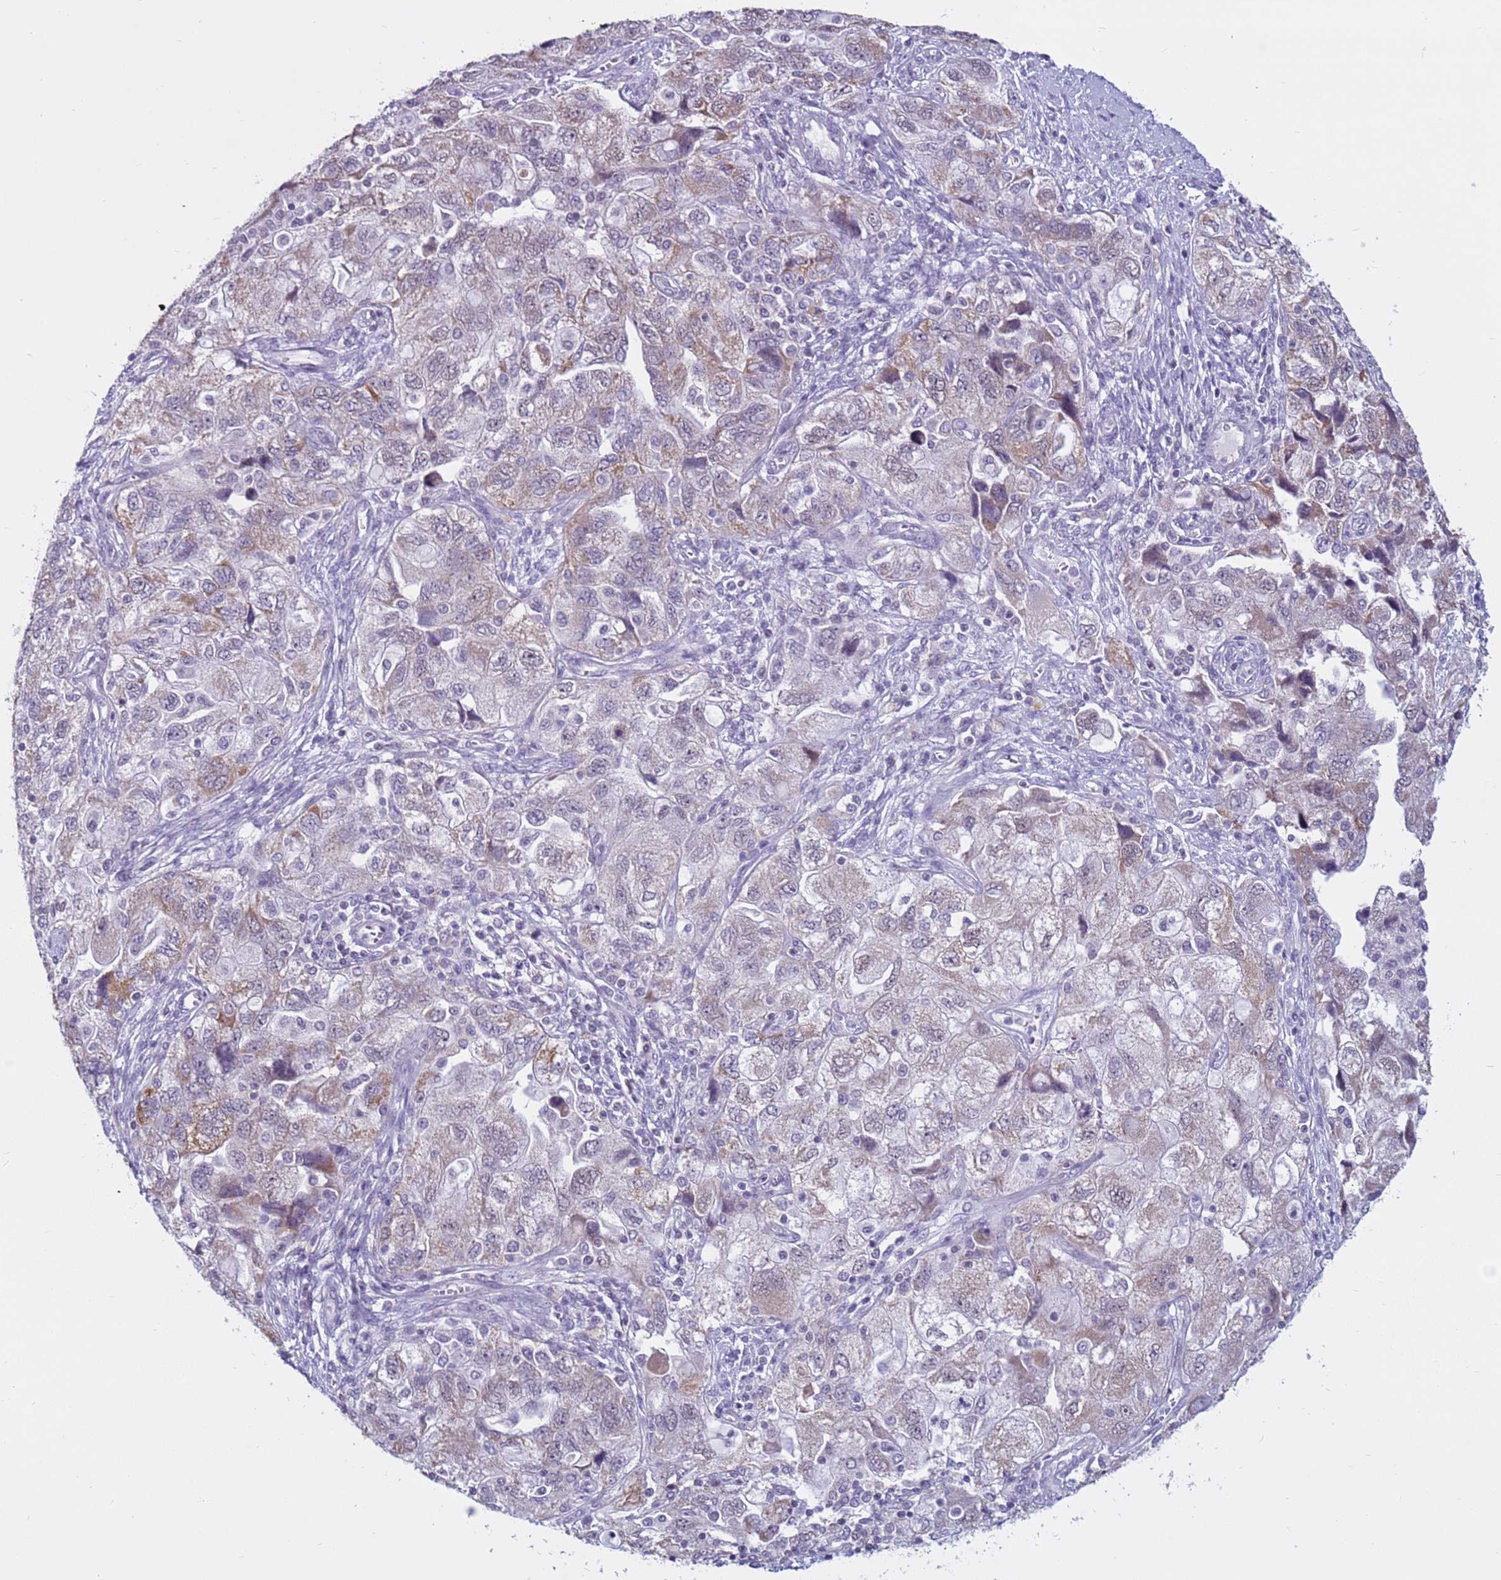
{"staining": {"intensity": "weak", "quantity": ">75%", "location": "cytoplasmic/membranous"}, "tissue": "ovarian cancer", "cell_type": "Tumor cells", "image_type": "cancer", "snomed": [{"axis": "morphology", "description": "Carcinoma, NOS"}, {"axis": "morphology", "description": "Cystadenocarcinoma, serous, NOS"}, {"axis": "topography", "description": "Ovary"}], "caption": "Immunohistochemistry (IHC) of ovarian cancer exhibits low levels of weak cytoplasmic/membranous staining in about >75% of tumor cells. (DAB (3,3'-diaminobenzidine) IHC, brown staining for protein, blue staining for nuclei).", "gene": "CDK2AP2", "patient": {"sex": "female", "age": 69}}